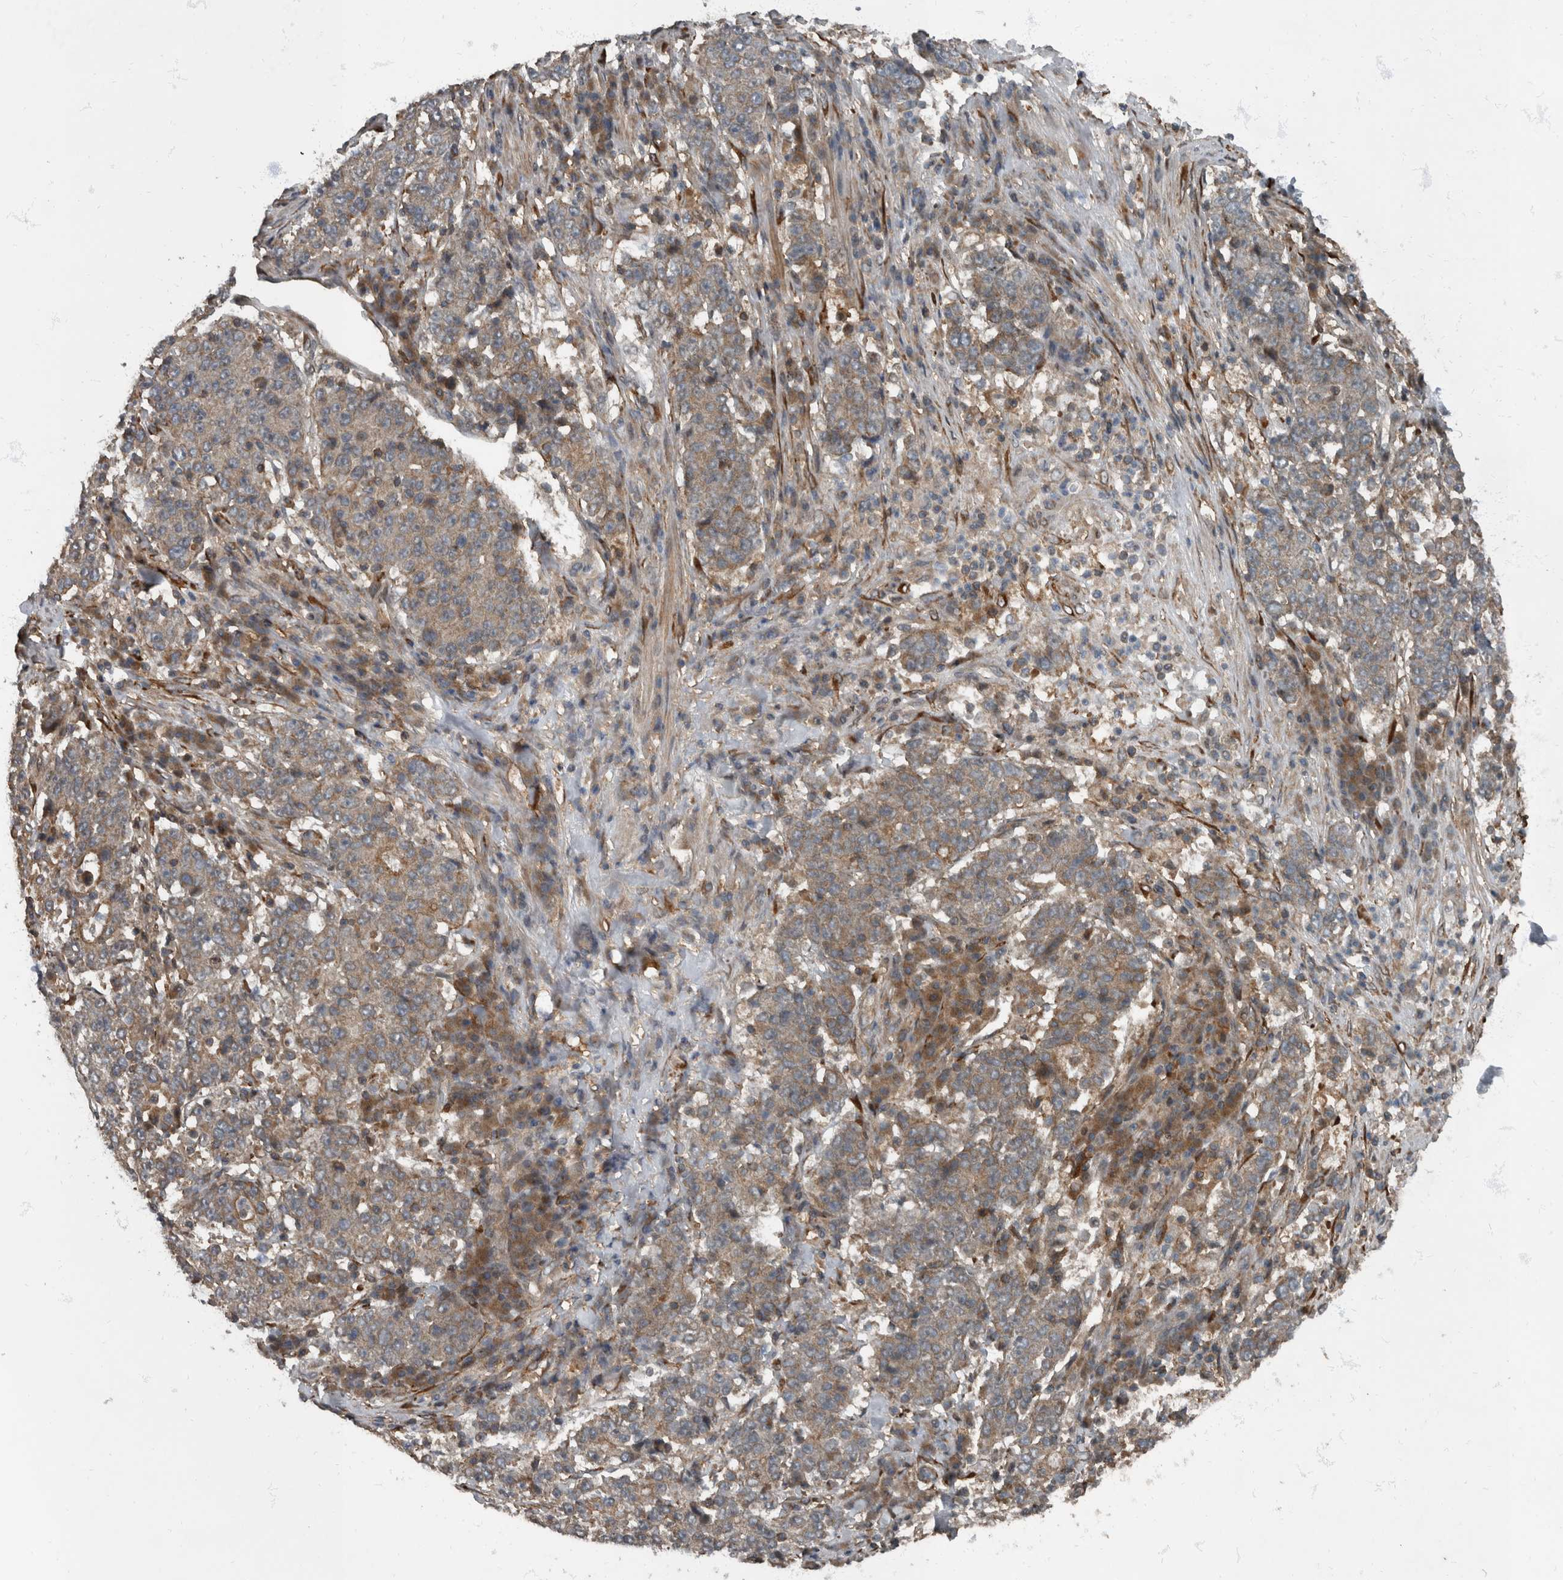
{"staining": {"intensity": "weak", "quantity": ">75%", "location": "cytoplasmic/membranous"}, "tissue": "stomach cancer", "cell_type": "Tumor cells", "image_type": "cancer", "snomed": [{"axis": "morphology", "description": "Adenocarcinoma, NOS"}, {"axis": "topography", "description": "Stomach"}], "caption": "A histopathology image showing weak cytoplasmic/membranous expression in about >75% of tumor cells in stomach adenocarcinoma, as visualized by brown immunohistochemical staining.", "gene": "RABGGTB", "patient": {"sex": "male", "age": 59}}